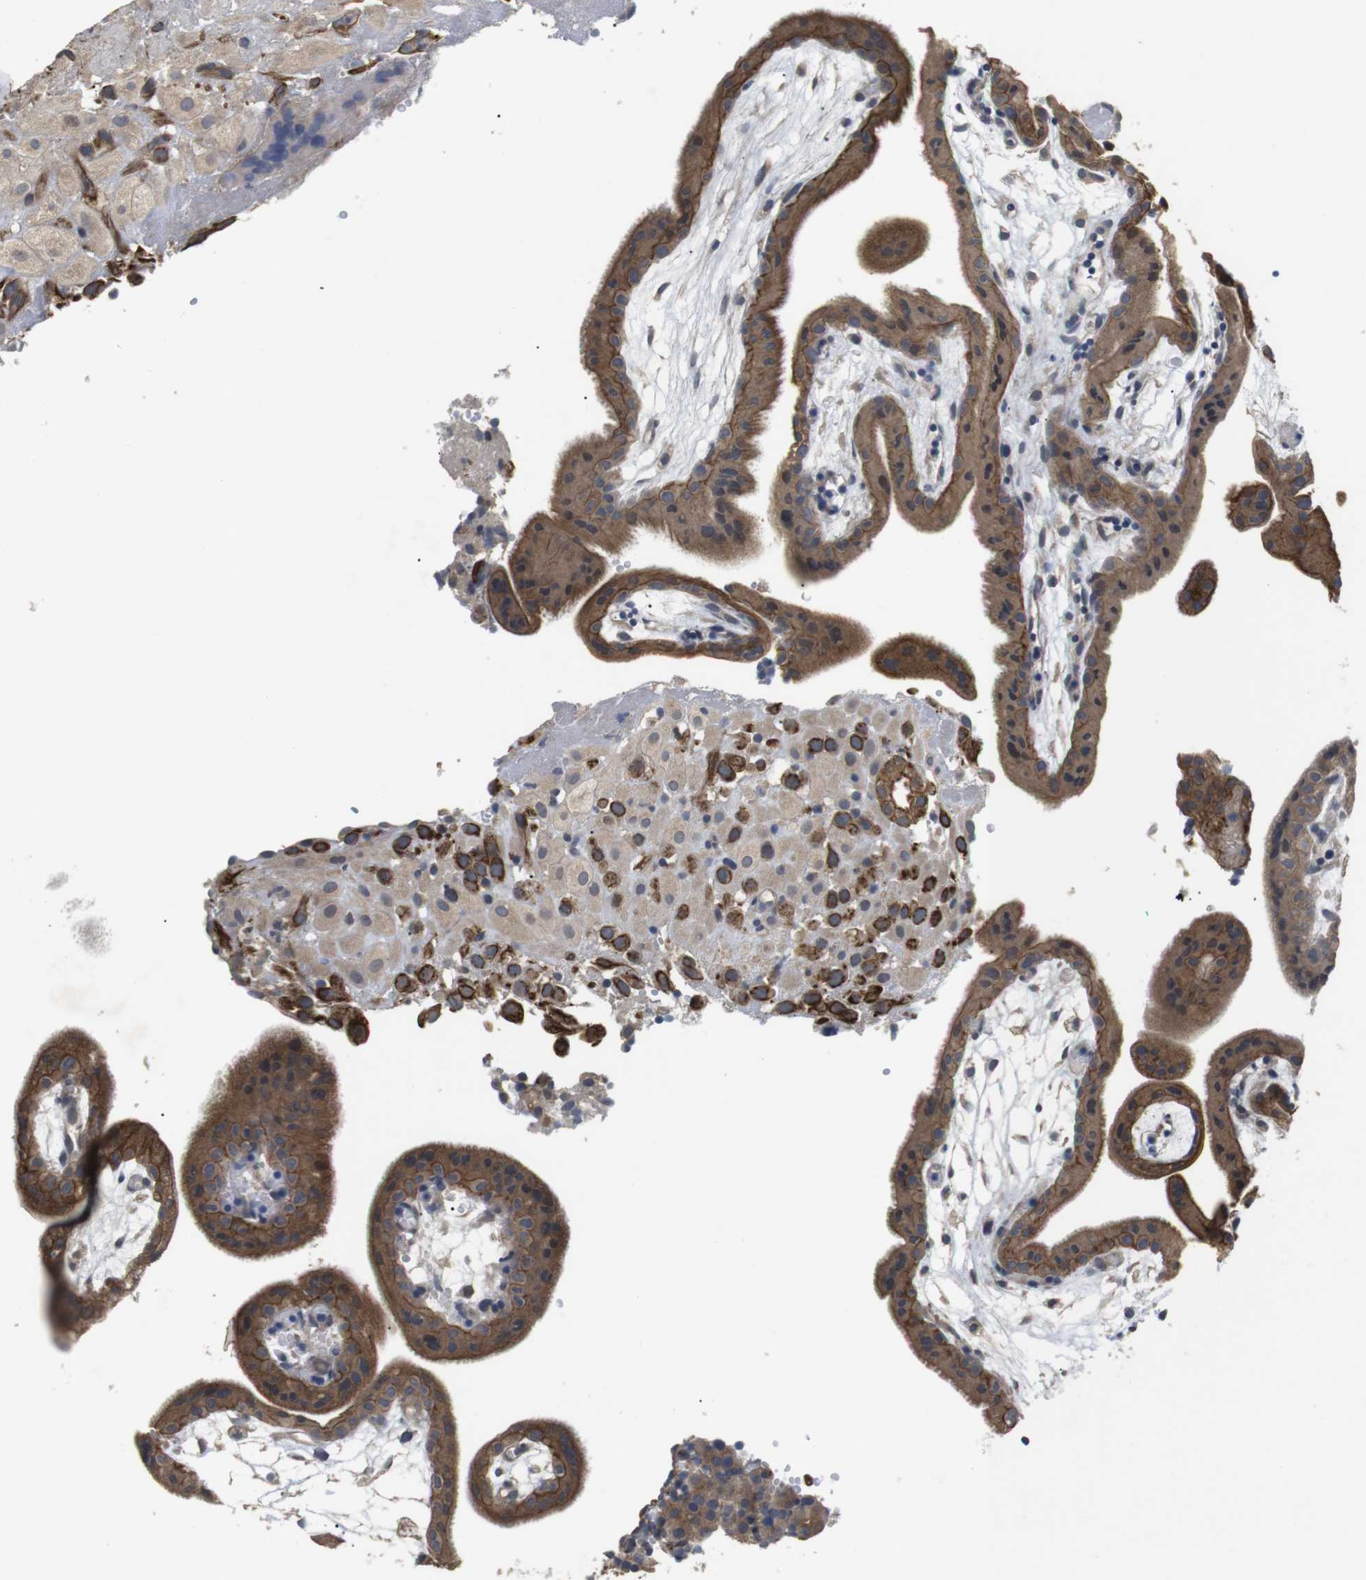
{"staining": {"intensity": "strong", "quantity": "25%-75%", "location": "cytoplasmic/membranous"}, "tissue": "placenta", "cell_type": "Decidual cells", "image_type": "normal", "snomed": [{"axis": "morphology", "description": "Normal tissue, NOS"}, {"axis": "topography", "description": "Placenta"}], "caption": "This is a histology image of immunohistochemistry (IHC) staining of normal placenta, which shows strong staining in the cytoplasmic/membranous of decidual cells.", "gene": "ADGRL3", "patient": {"sex": "female", "age": 18}}